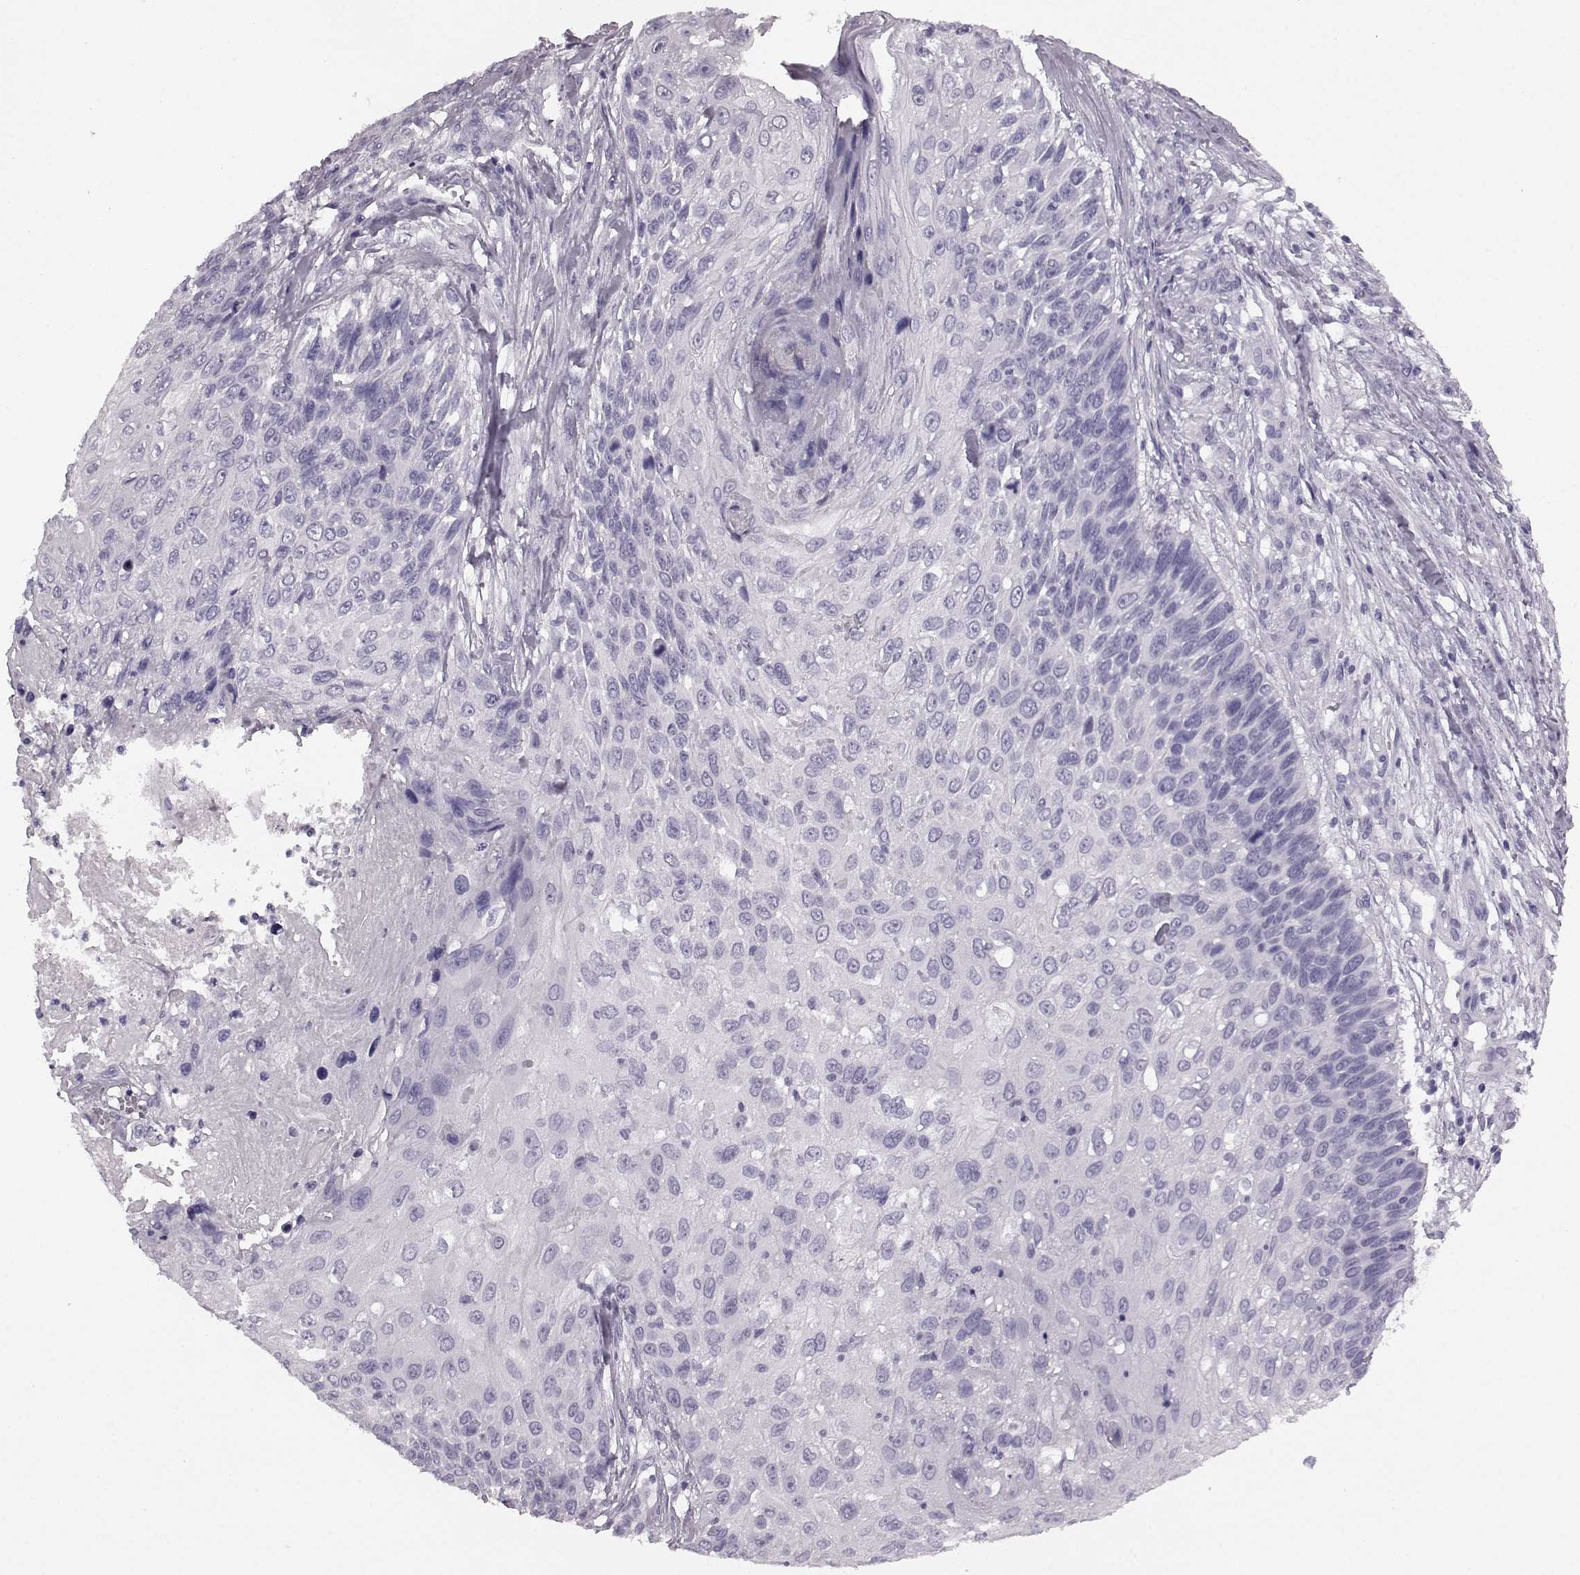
{"staining": {"intensity": "negative", "quantity": "none", "location": "none"}, "tissue": "skin cancer", "cell_type": "Tumor cells", "image_type": "cancer", "snomed": [{"axis": "morphology", "description": "Squamous cell carcinoma, NOS"}, {"axis": "topography", "description": "Skin"}], "caption": "IHC of skin cancer exhibits no expression in tumor cells.", "gene": "AIPL1", "patient": {"sex": "male", "age": 92}}